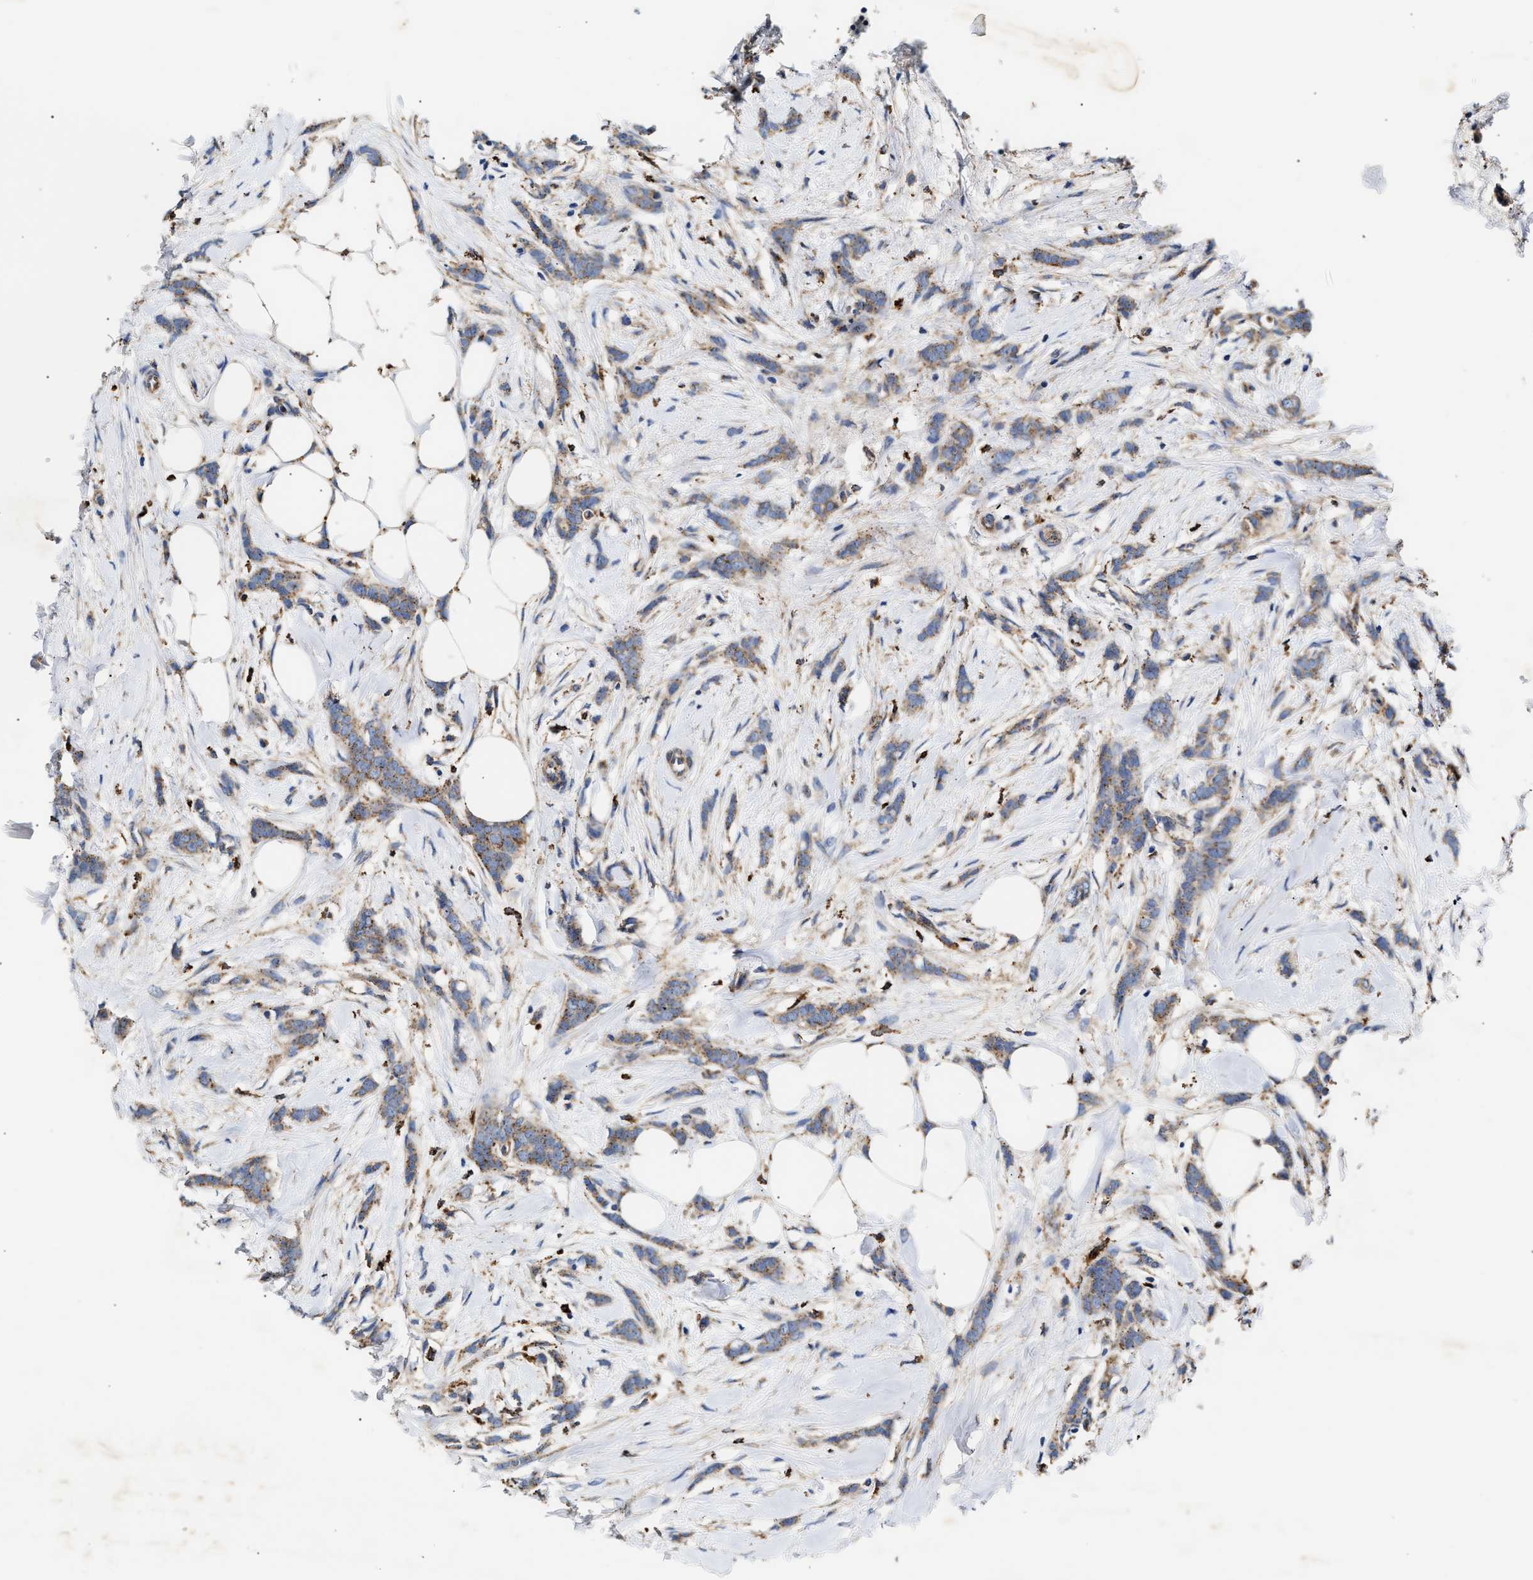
{"staining": {"intensity": "weak", "quantity": ">75%", "location": "cytoplasmic/membranous"}, "tissue": "breast cancer", "cell_type": "Tumor cells", "image_type": "cancer", "snomed": [{"axis": "morphology", "description": "Lobular carcinoma, in situ"}, {"axis": "morphology", "description": "Lobular carcinoma"}, {"axis": "topography", "description": "Breast"}], "caption": "There is low levels of weak cytoplasmic/membranous positivity in tumor cells of breast cancer (lobular carcinoma in situ), as demonstrated by immunohistochemical staining (brown color).", "gene": "CCDC146", "patient": {"sex": "female", "age": 41}}